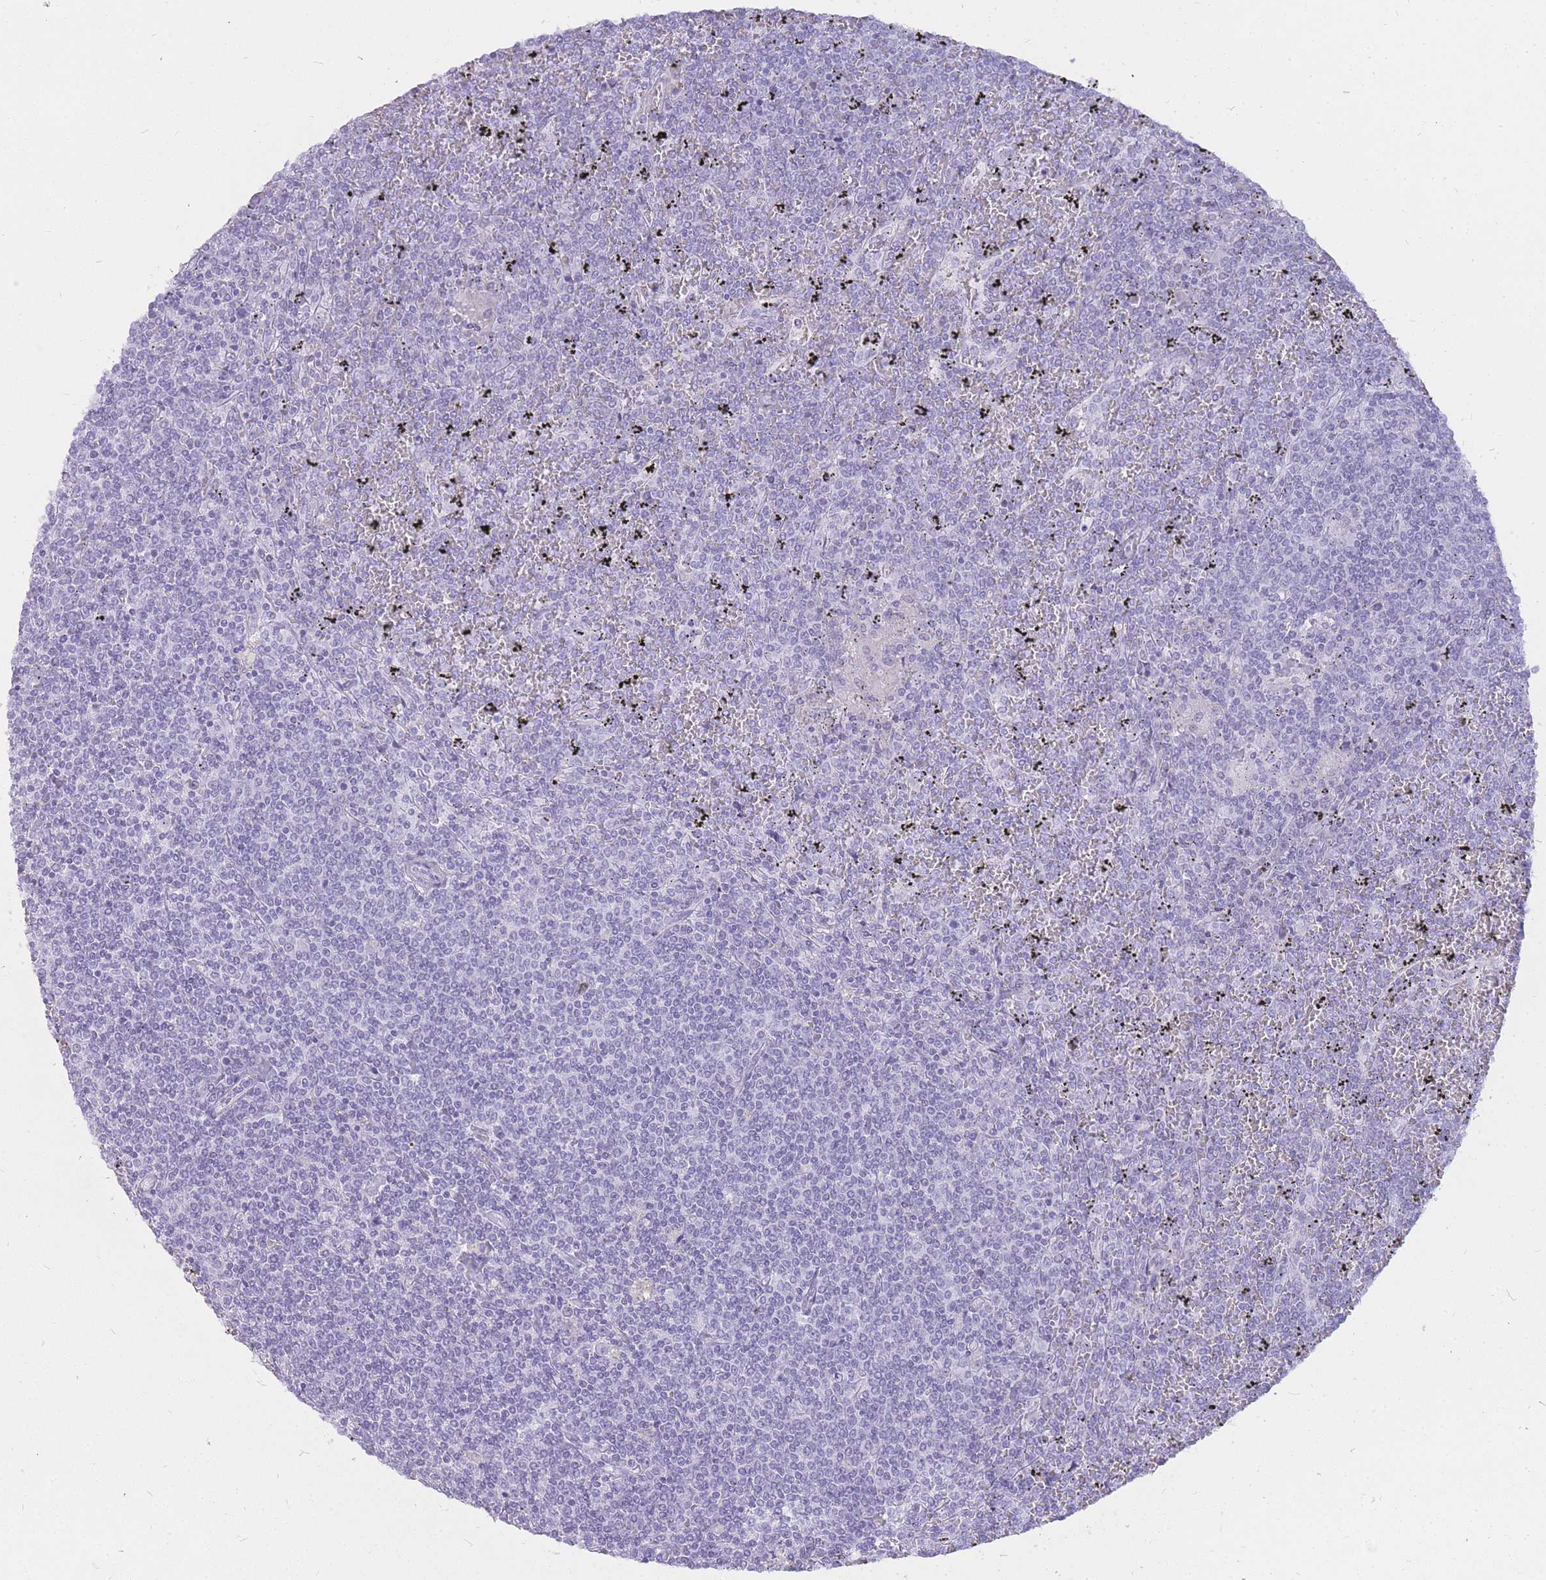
{"staining": {"intensity": "negative", "quantity": "none", "location": "none"}, "tissue": "lymphoma", "cell_type": "Tumor cells", "image_type": "cancer", "snomed": [{"axis": "morphology", "description": "Malignant lymphoma, non-Hodgkin's type, Low grade"}, {"axis": "topography", "description": "Spleen"}], "caption": "IHC of low-grade malignant lymphoma, non-Hodgkin's type shows no expression in tumor cells.", "gene": "INS", "patient": {"sex": "female", "age": 19}}